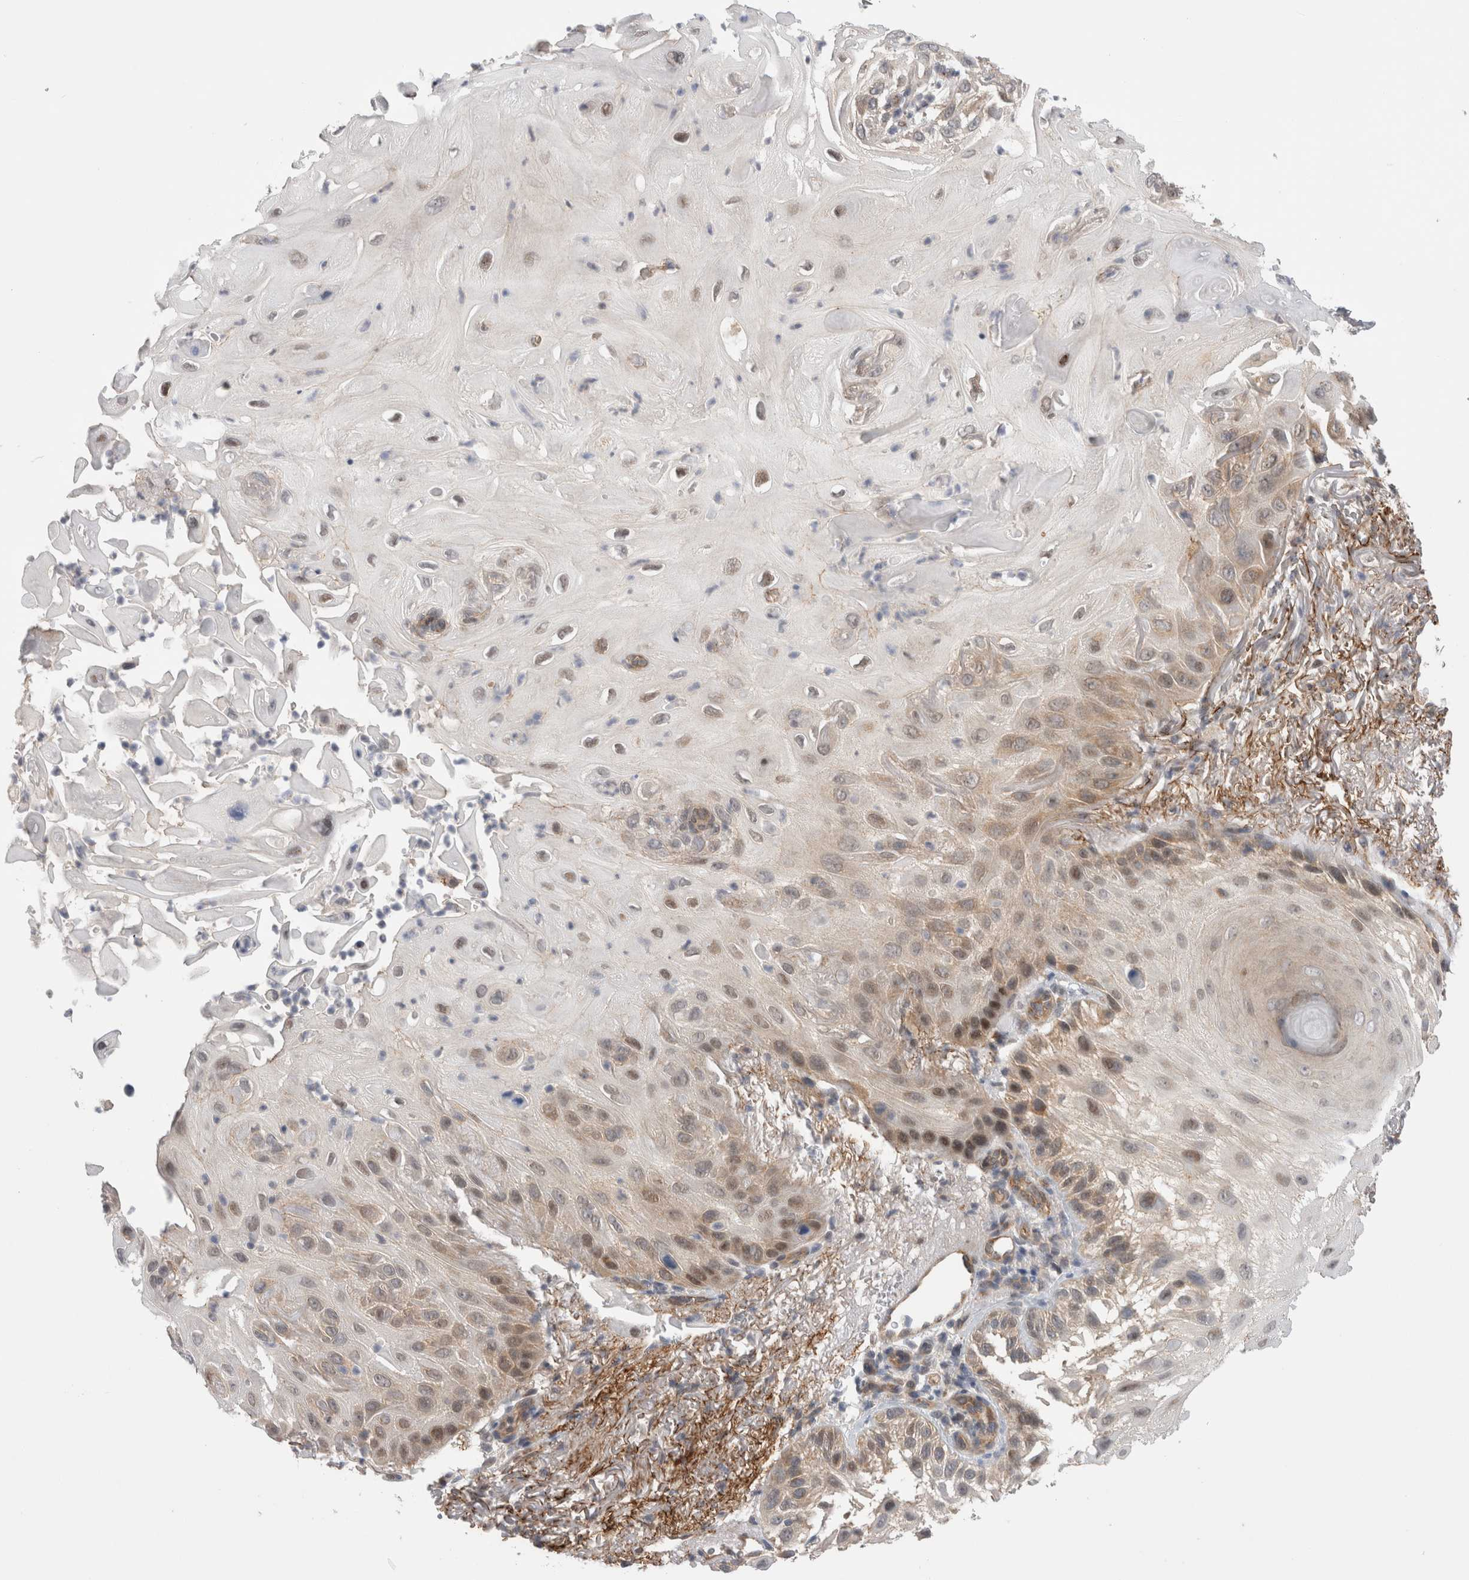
{"staining": {"intensity": "moderate", "quantity": ">75%", "location": "cytoplasmic/membranous,nuclear"}, "tissue": "skin cancer", "cell_type": "Tumor cells", "image_type": "cancer", "snomed": [{"axis": "morphology", "description": "Squamous cell carcinoma, NOS"}, {"axis": "topography", "description": "Skin"}], "caption": "Squamous cell carcinoma (skin) stained with a protein marker exhibits moderate staining in tumor cells.", "gene": "TAFA5", "patient": {"sex": "female", "age": 77}}